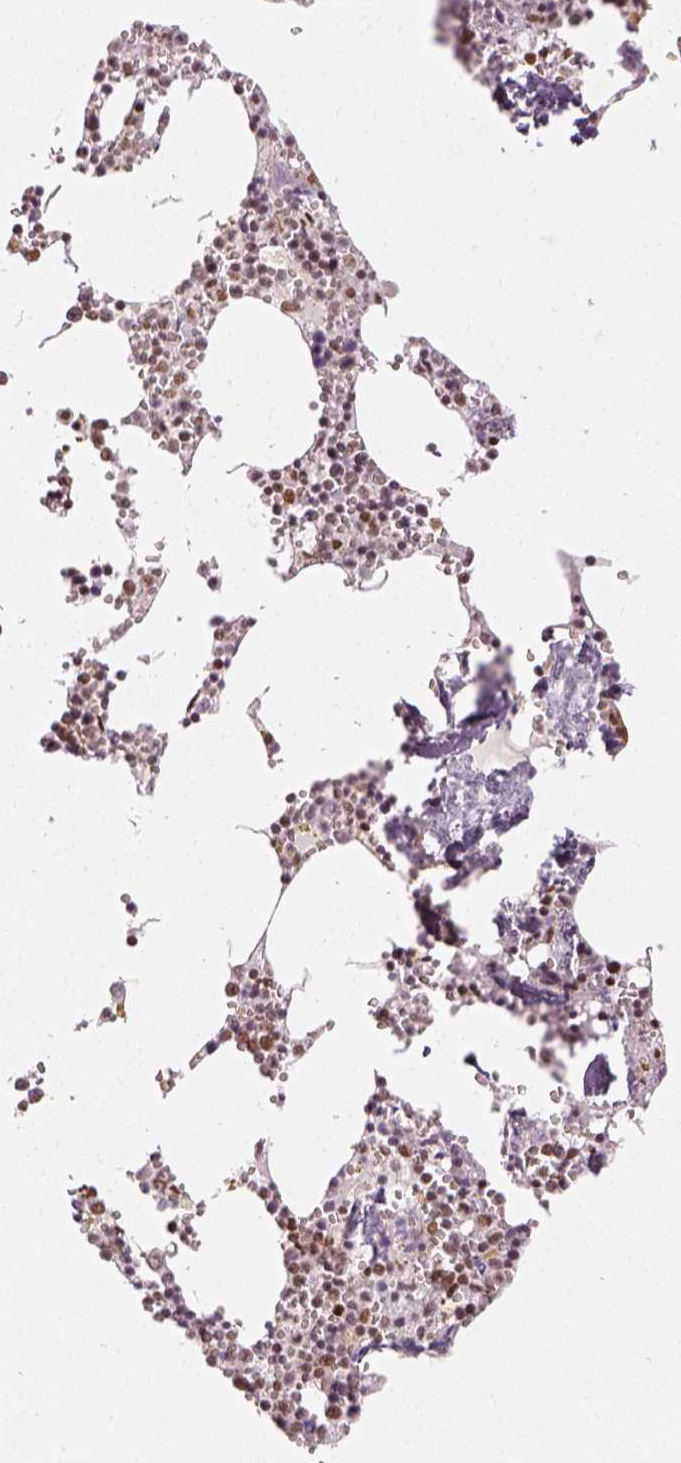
{"staining": {"intensity": "strong", "quantity": ">75%", "location": "nuclear"}, "tissue": "bone marrow", "cell_type": "Hematopoietic cells", "image_type": "normal", "snomed": [{"axis": "morphology", "description": "Normal tissue, NOS"}, {"axis": "topography", "description": "Bone marrow"}], "caption": "DAB immunohistochemical staining of benign human bone marrow displays strong nuclear protein expression in about >75% of hematopoietic cells.", "gene": "KDM5B", "patient": {"sex": "male", "age": 54}}